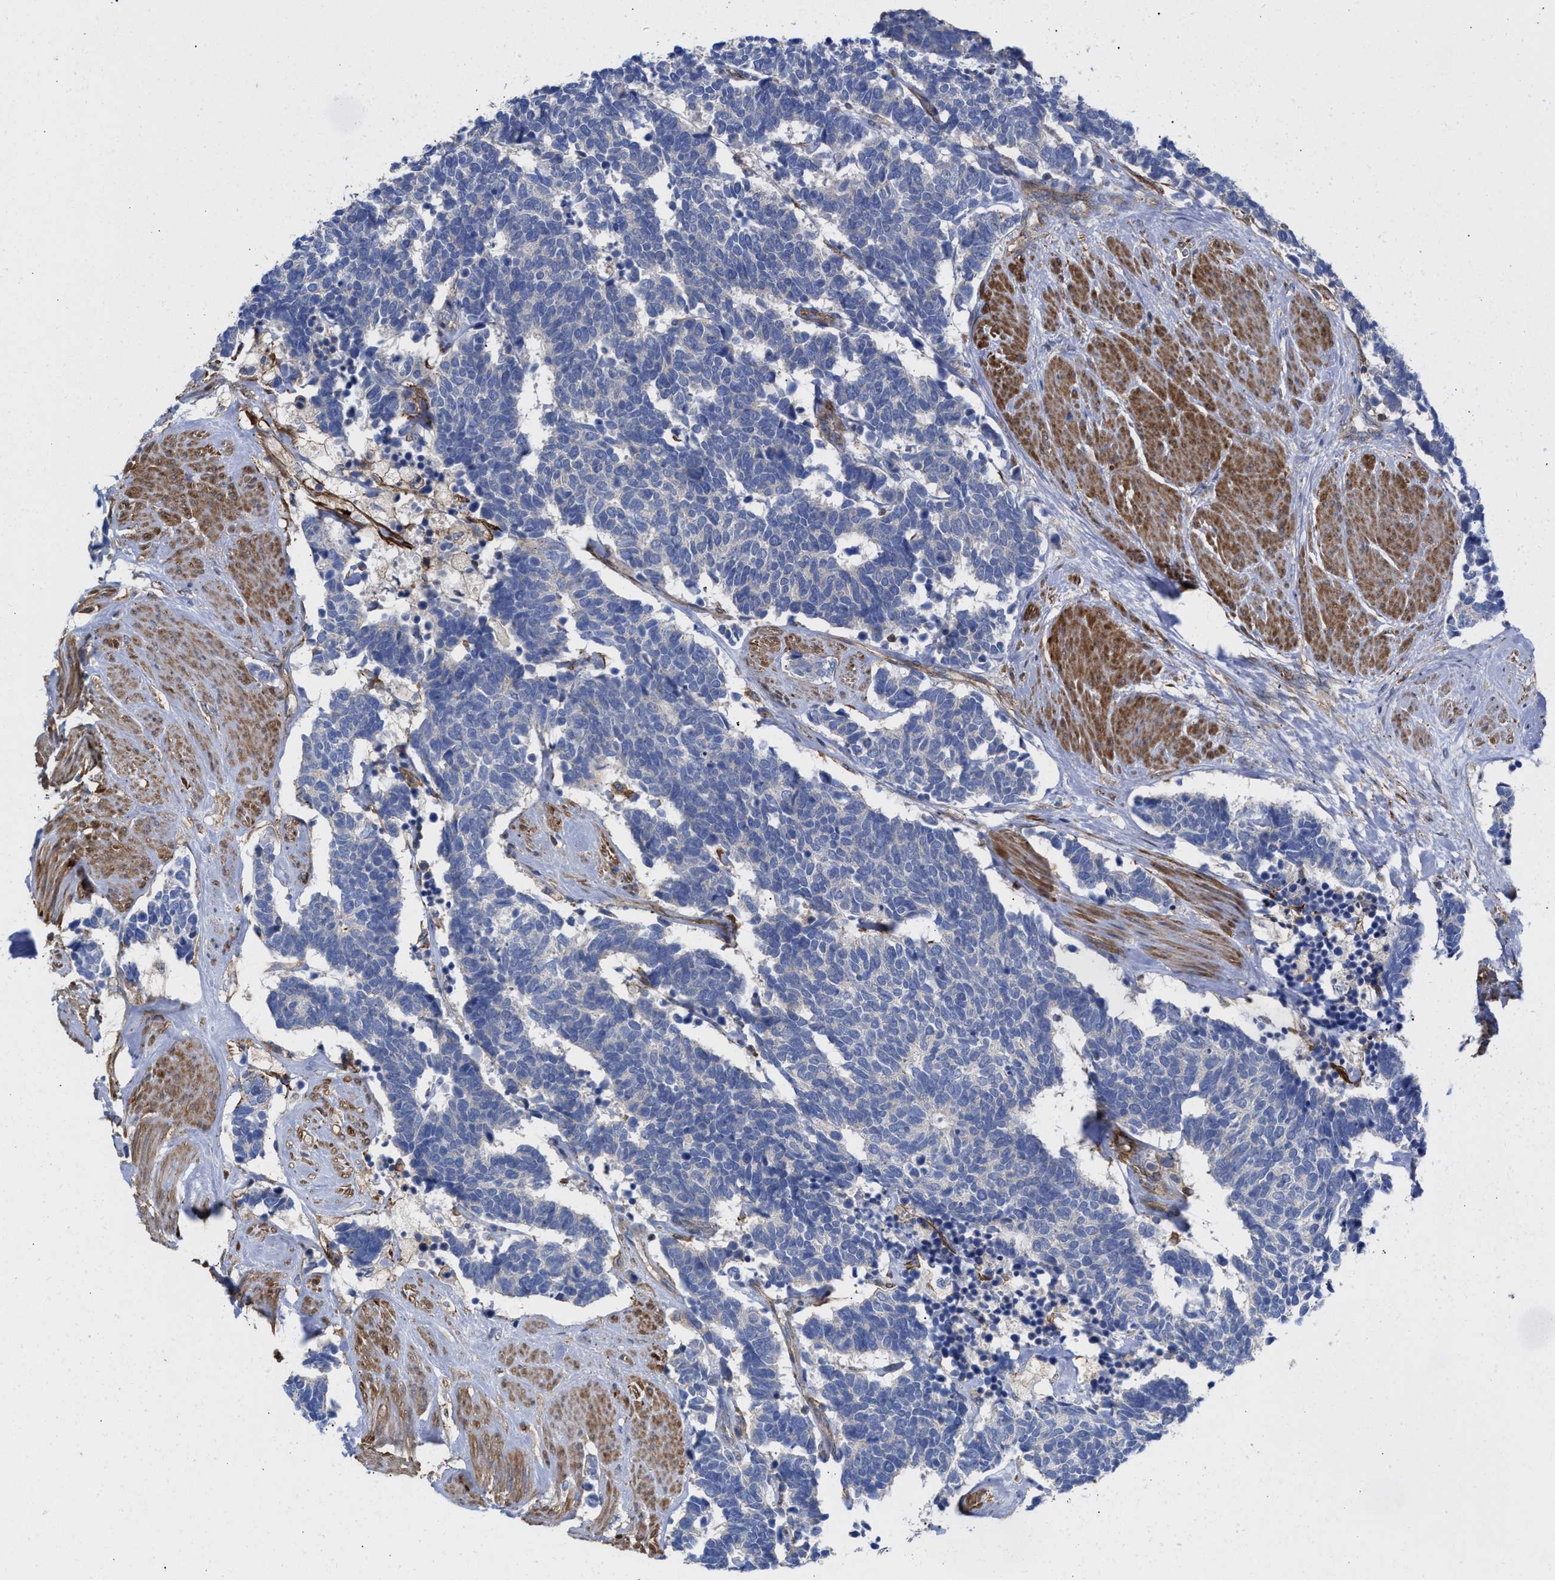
{"staining": {"intensity": "negative", "quantity": "none", "location": "none"}, "tissue": "carcinoid", "cell_type": "Tumor cells", "image_type": "cancer", "snomed": [{"axis": "morphology", "description": "Carcinoma, NOS"}, {"axis": "morphology", "description": "Carcinoid, malignant, NOS"}, {"axis": "topography", "description": "Urinary bladder"}], "caption": "Histopathology image shows no protein positivity in tumor cells of malignant carcinoid tissue.", "gene": "HS3ST5", "patient": {"sex": "male", "age": 57}}